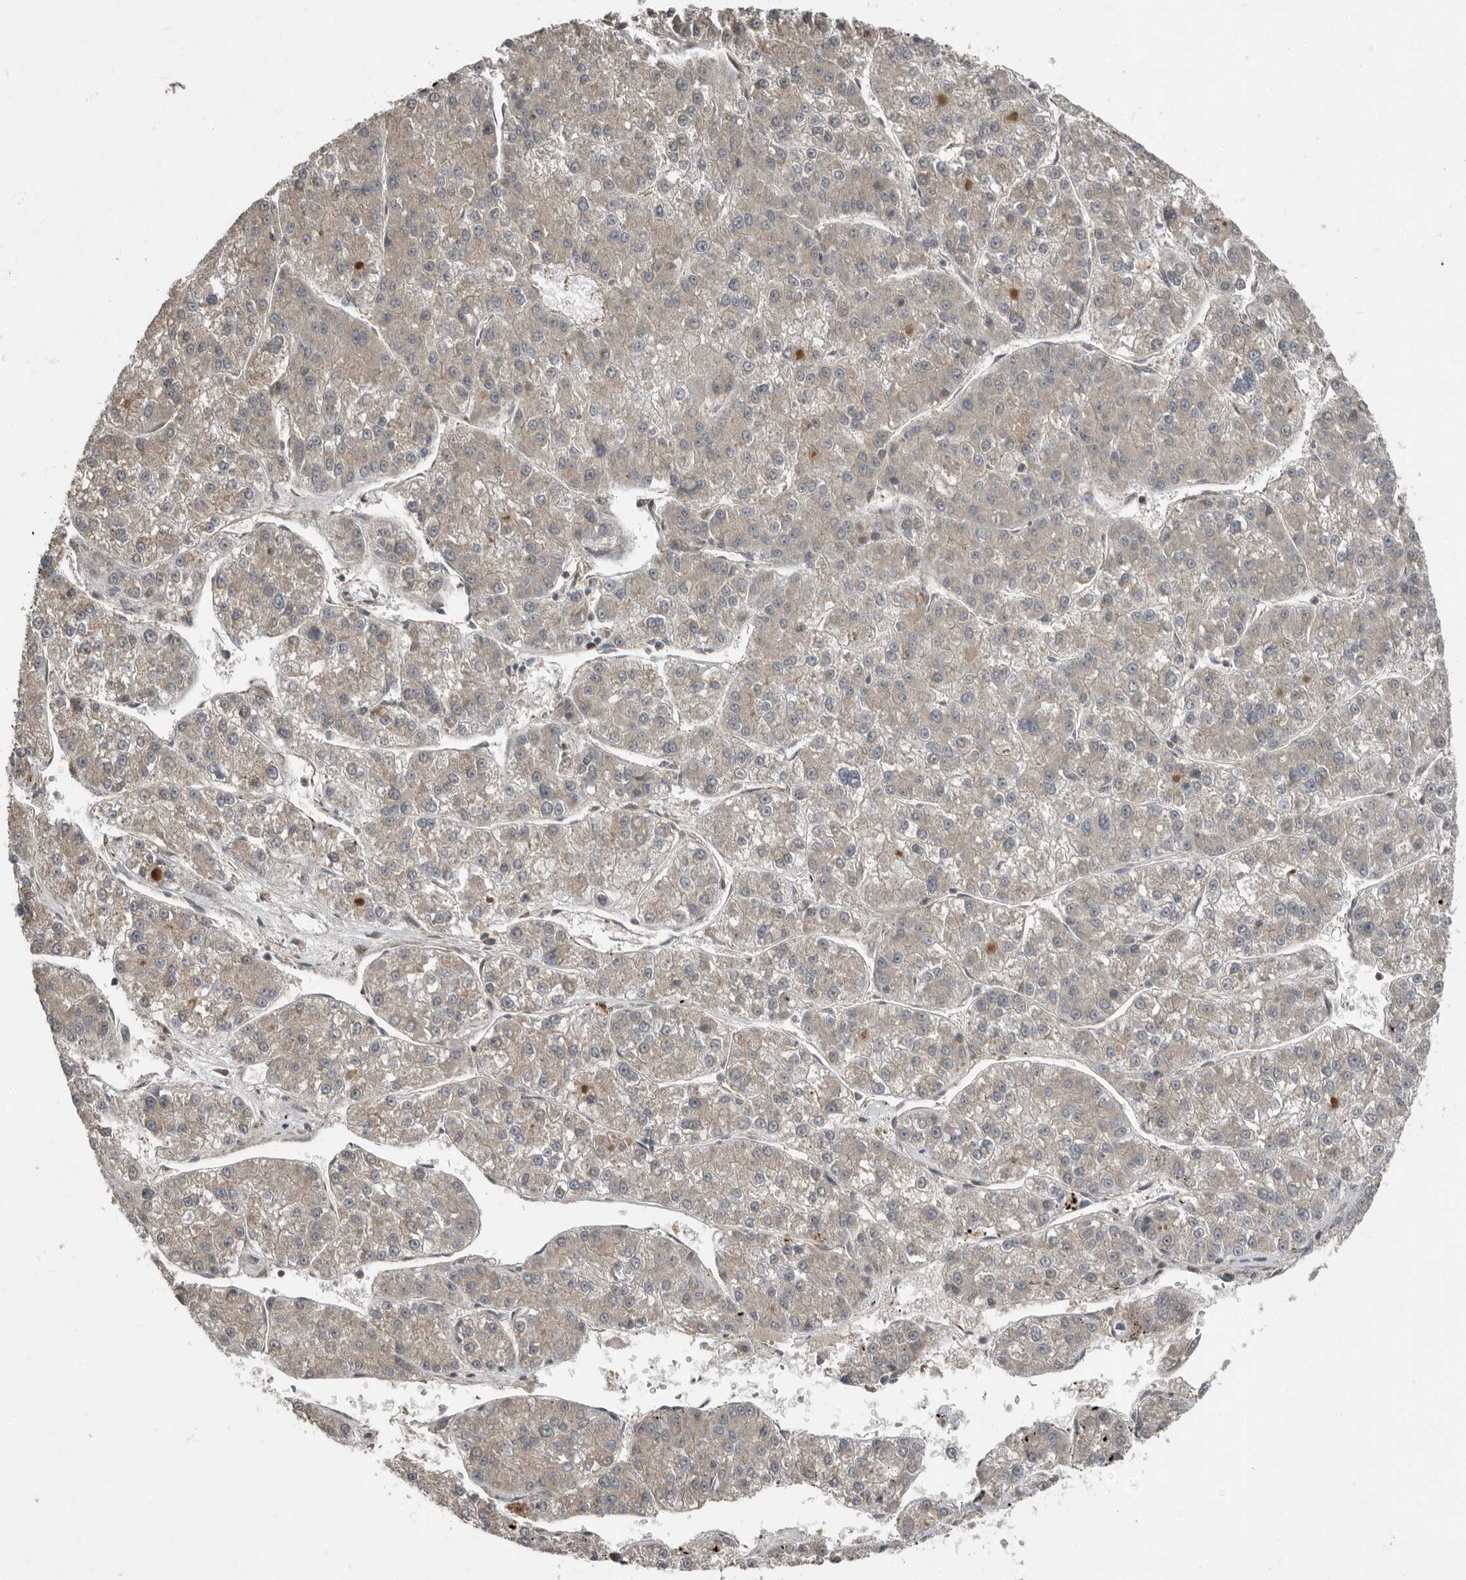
{"staining": {"intensity": "weak", "quantity": ">75%", "location": "cytoplasmic/membranous"}, "tissue": "liver cancer", "cell_type": "Tumor cells", "image_type": "cancer", "snomed": [{"axis": "morphology", "description": "Carcinoma, Hepatocellular, NOS"}, {"axis": "topography", "description": "Liver"}], "caption": "There is low levels of weak cytoplasmic/membranous expression in tumor cells of liver cancer, as demonstrated by immunohistochemical staining (brown color).", "gene": "SLC6A7", "patient": {"sex": "female", "age": 73}}